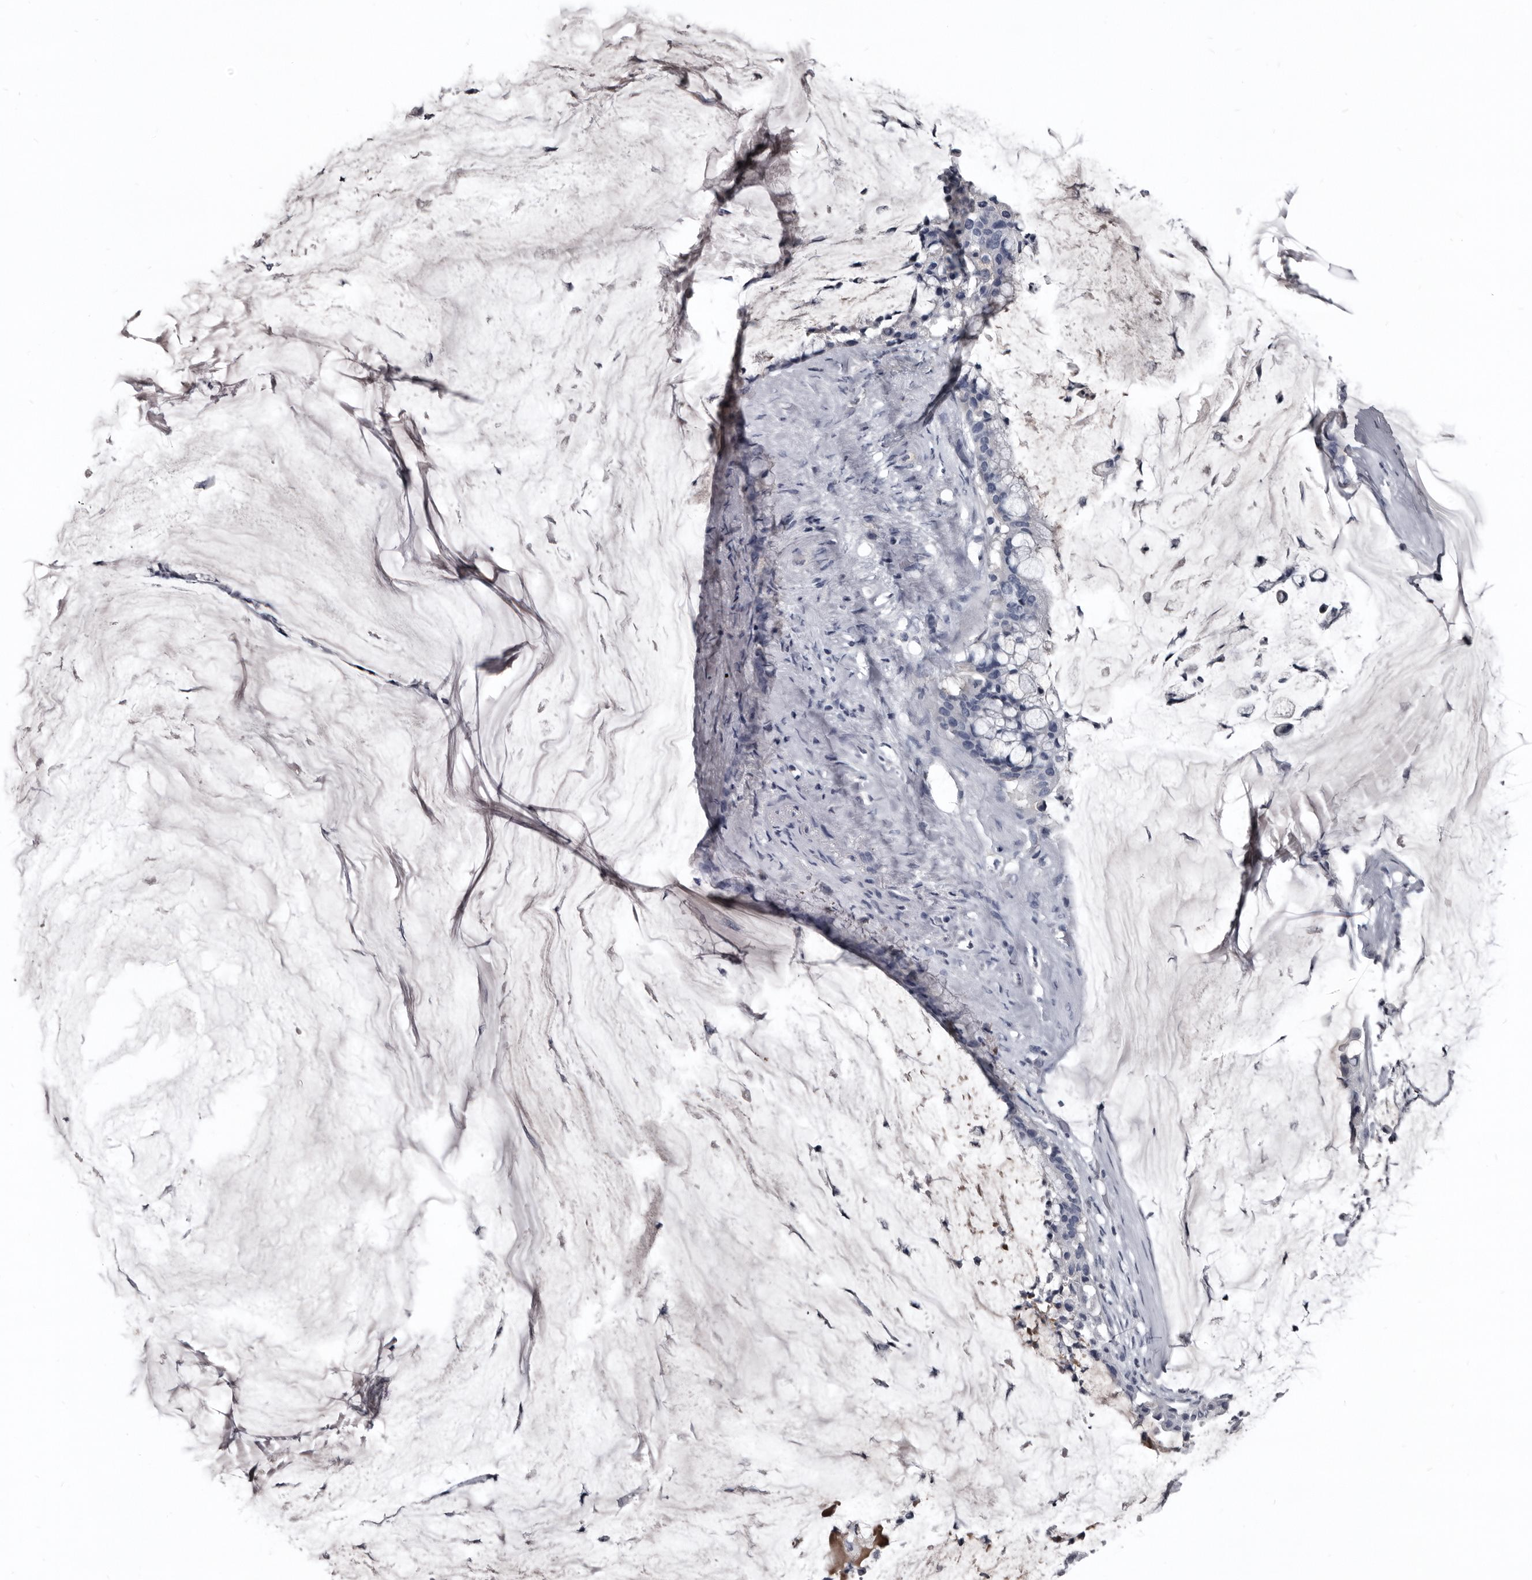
{"staining": {"intensity": "negative", "quantity": "none", "location": "none"}, "tissue": "pancreatic cancer", "cell_type": "Tumor cells", "image_type": "cancer", "snomed": [{"axis": "morphology", "description": "Adenocarcinoma, NOS"}, {"axis": "topography", "description": "Pancreas"}], "caption": "This photomicrograph is of adenocarcinoma (pancreatic) stained with immunohistochemistry to label a protein in brown with the nuclei are counter-stained blue. There is no staining in tumor cells.", "gene": "GREB1", "patient": {"sex": "male", "age": 41}}